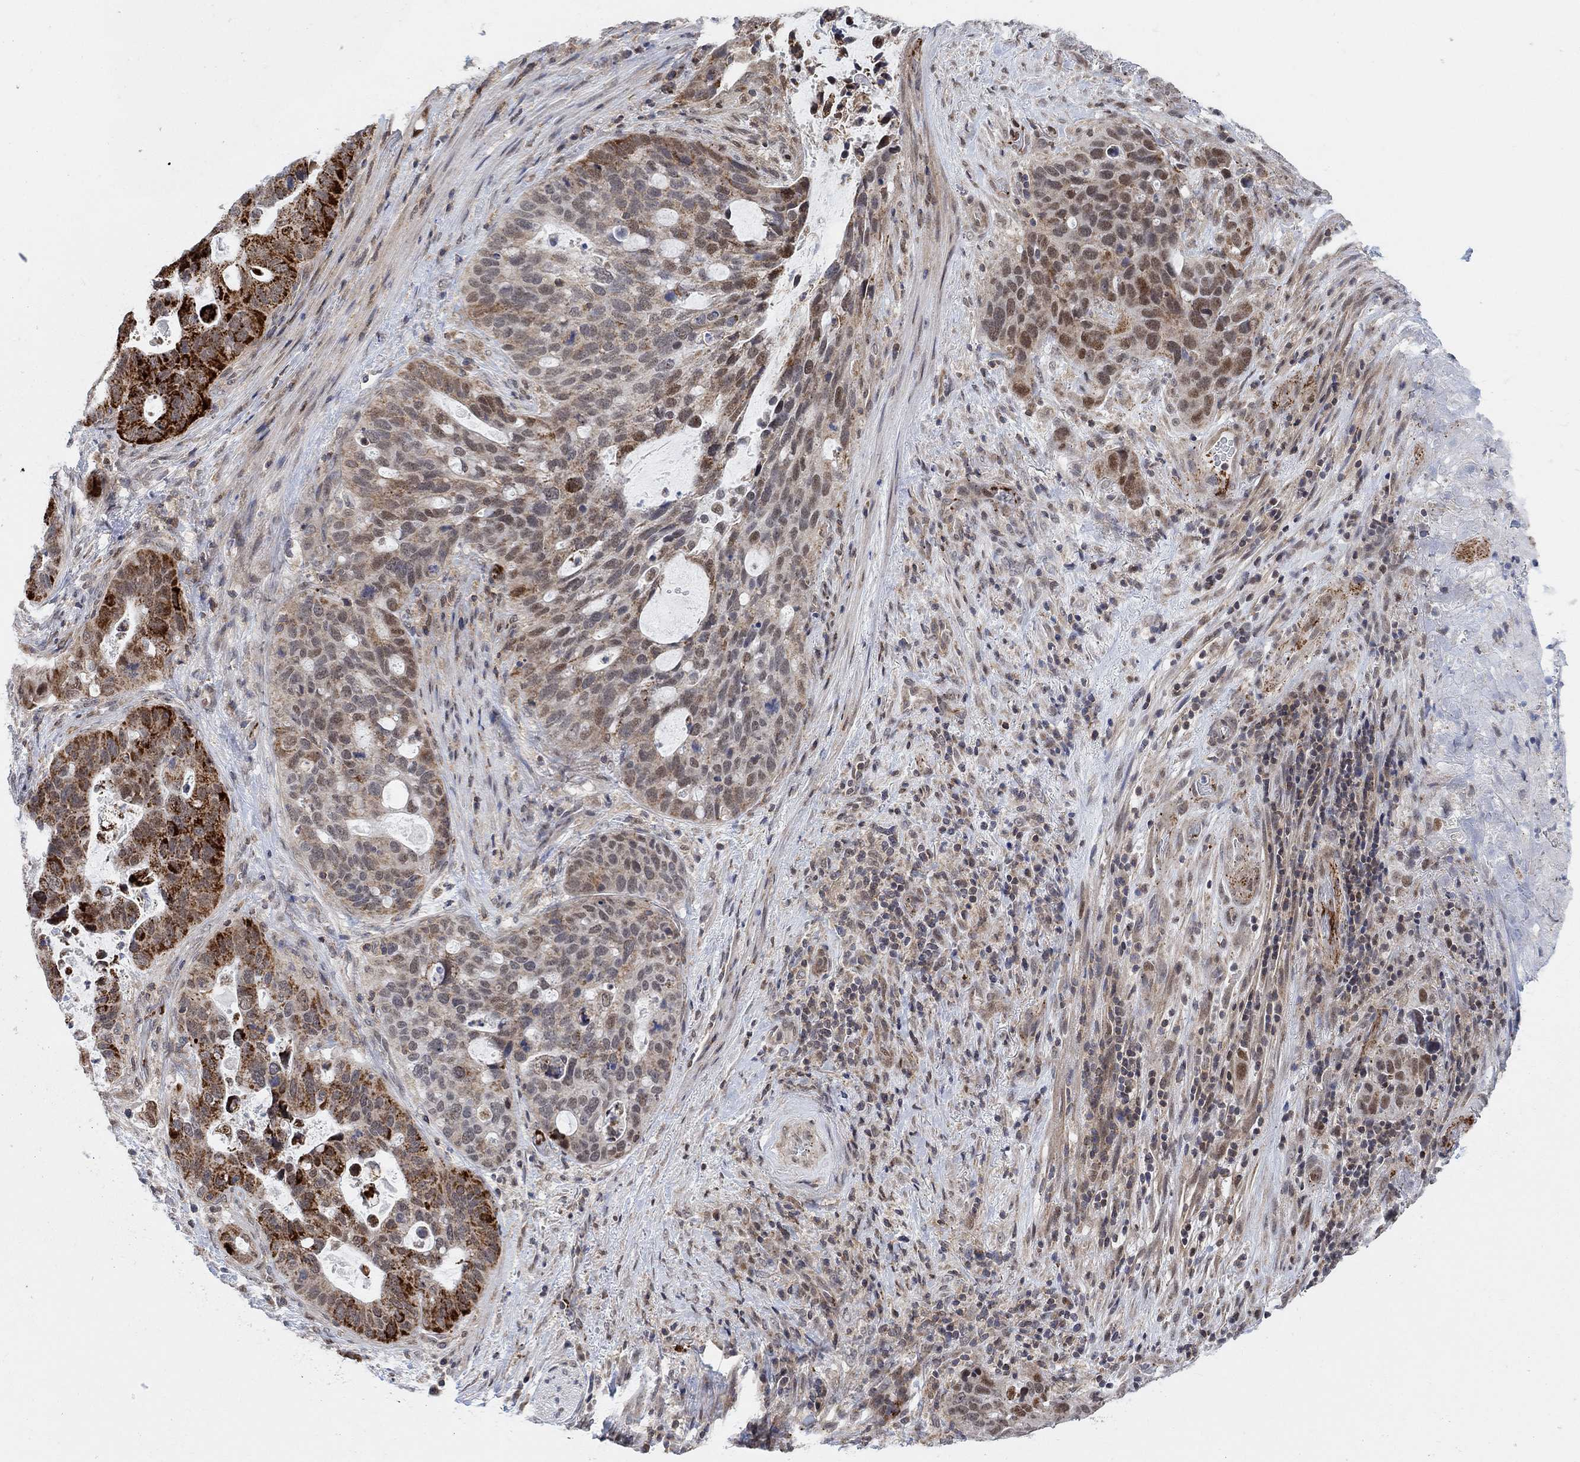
{"staining": {"intensity": "strong", "quantity": "<25%", "location": "cytoplasmic/membranous,nuclear"}, "tissue": "stomach cancer", "cell_type": "Tumor cells", "image_type": "cancer", "snomed": [{"axis": "morphology", "description": "Adenocarcinoma, NOS"}, {"axis": "topography", "description": "Stomach"}], "caption": "An immunohistochemistry histopathology image of neoplastic tissue is shown. Protein staining in brown shows strong cytoplasmic/membranous and nuclear positivity in adenocarcinoma (stomach) within tumor cells.", "gene": "PWWP2B", "patient": {"sex": "male", "age": 54}}